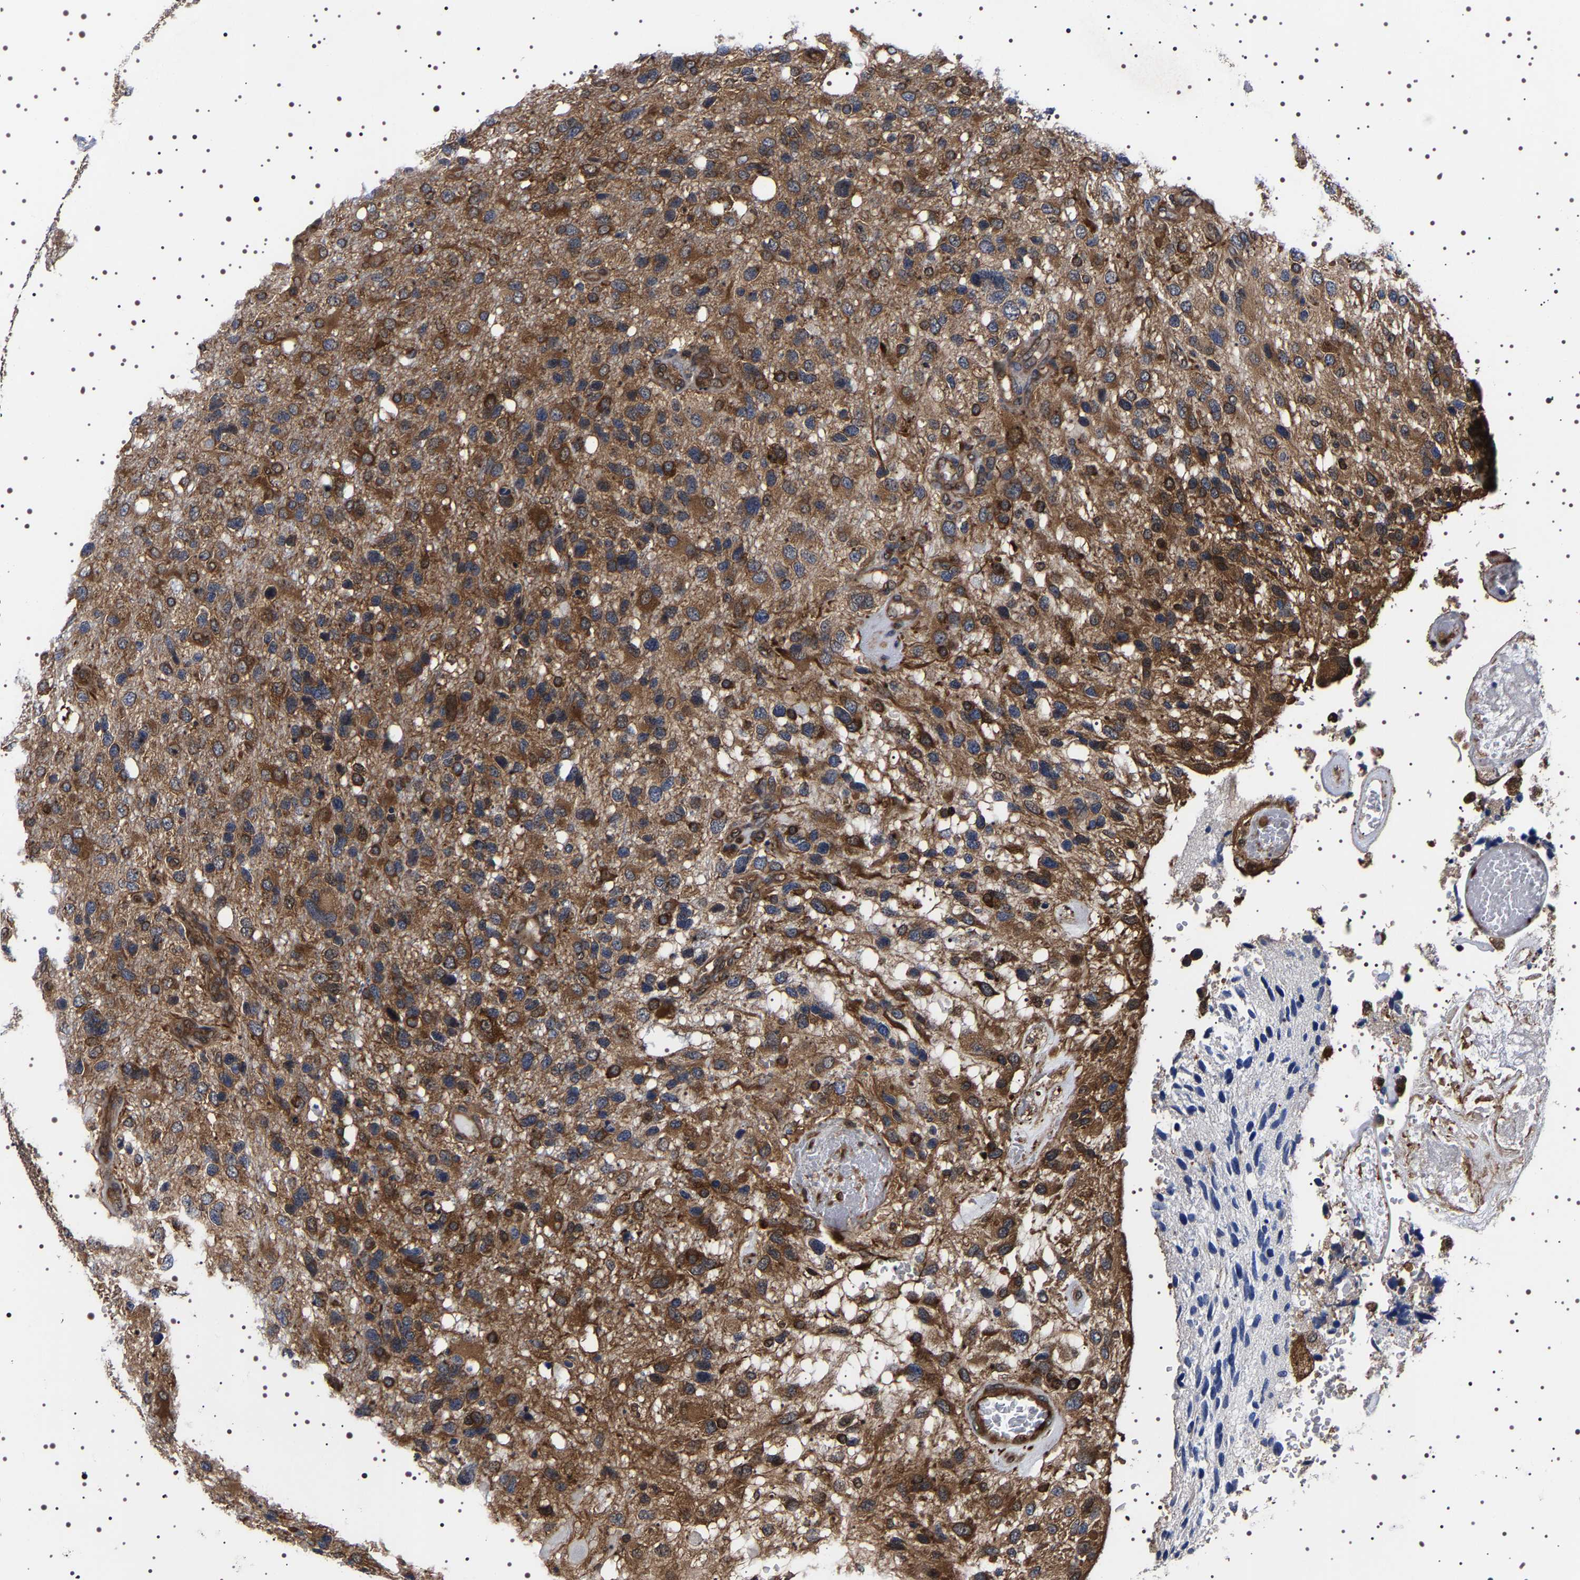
{"staining": {"intensity": "strong", "quantity": "25%-75%", "location": "cytoplasmic/membranous"}, "tissue": "glioma", "cell_type": "Tumor cells", "image_type": "cancer", "snomed": [{"axis": "morphology", "description": "Glioma, malignant, High grade"}, {"axis": "topography", "description": "Brain"}], "caption": "High-power microscopy captured an immunohistochemistry micrograph of malignant glioma (high-grade), revealing strong cytoplasmic/membranous staining in approximately 25%-75% of tumor cells.", "gene": "DARS1", "patient": {"sex": "female", "age": 58}}